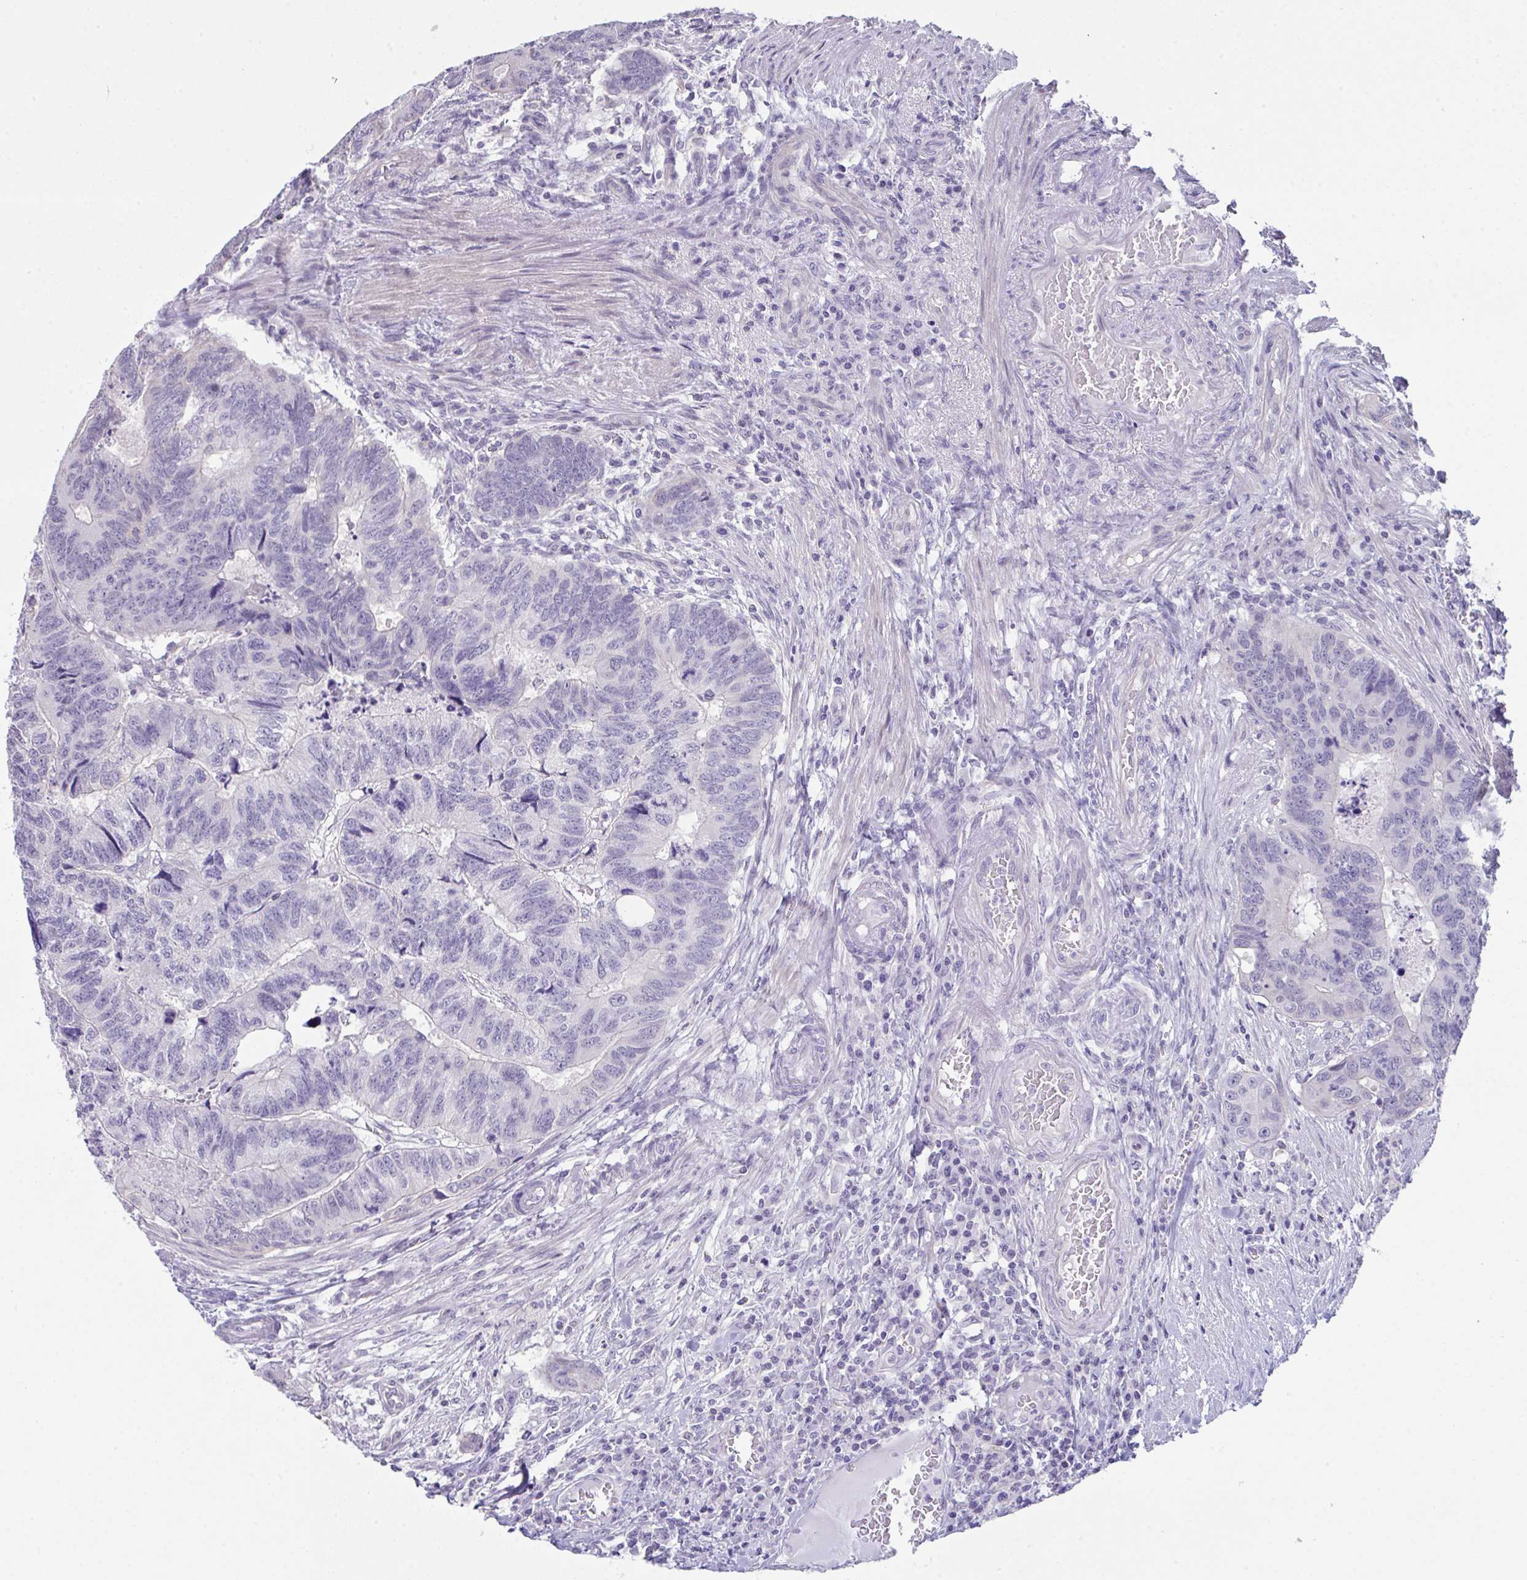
{"staining": {"intensity": "negative", "quantity": "none", "location": "none"}, "tissue": "colorectal cancer", "cell_type": "Tumor cells", "image_type": "cancer", "snomed": [{"axis": "morphology", "description": "Adenocarcinoma, NOS"}, {"axis": "topography", "description": "Colon"}], "caption": "Immunohistochemistry (IHC) of adenocarcinoma (colorectal) shows no staining in tumor cells. Brightfield microscopy of IHC stained with DAB (brown) and hematoxylin (blue), captured at high magnification.", "gene": "ATP6V0D2", "patient": {"sex": "male", "age": 62}}